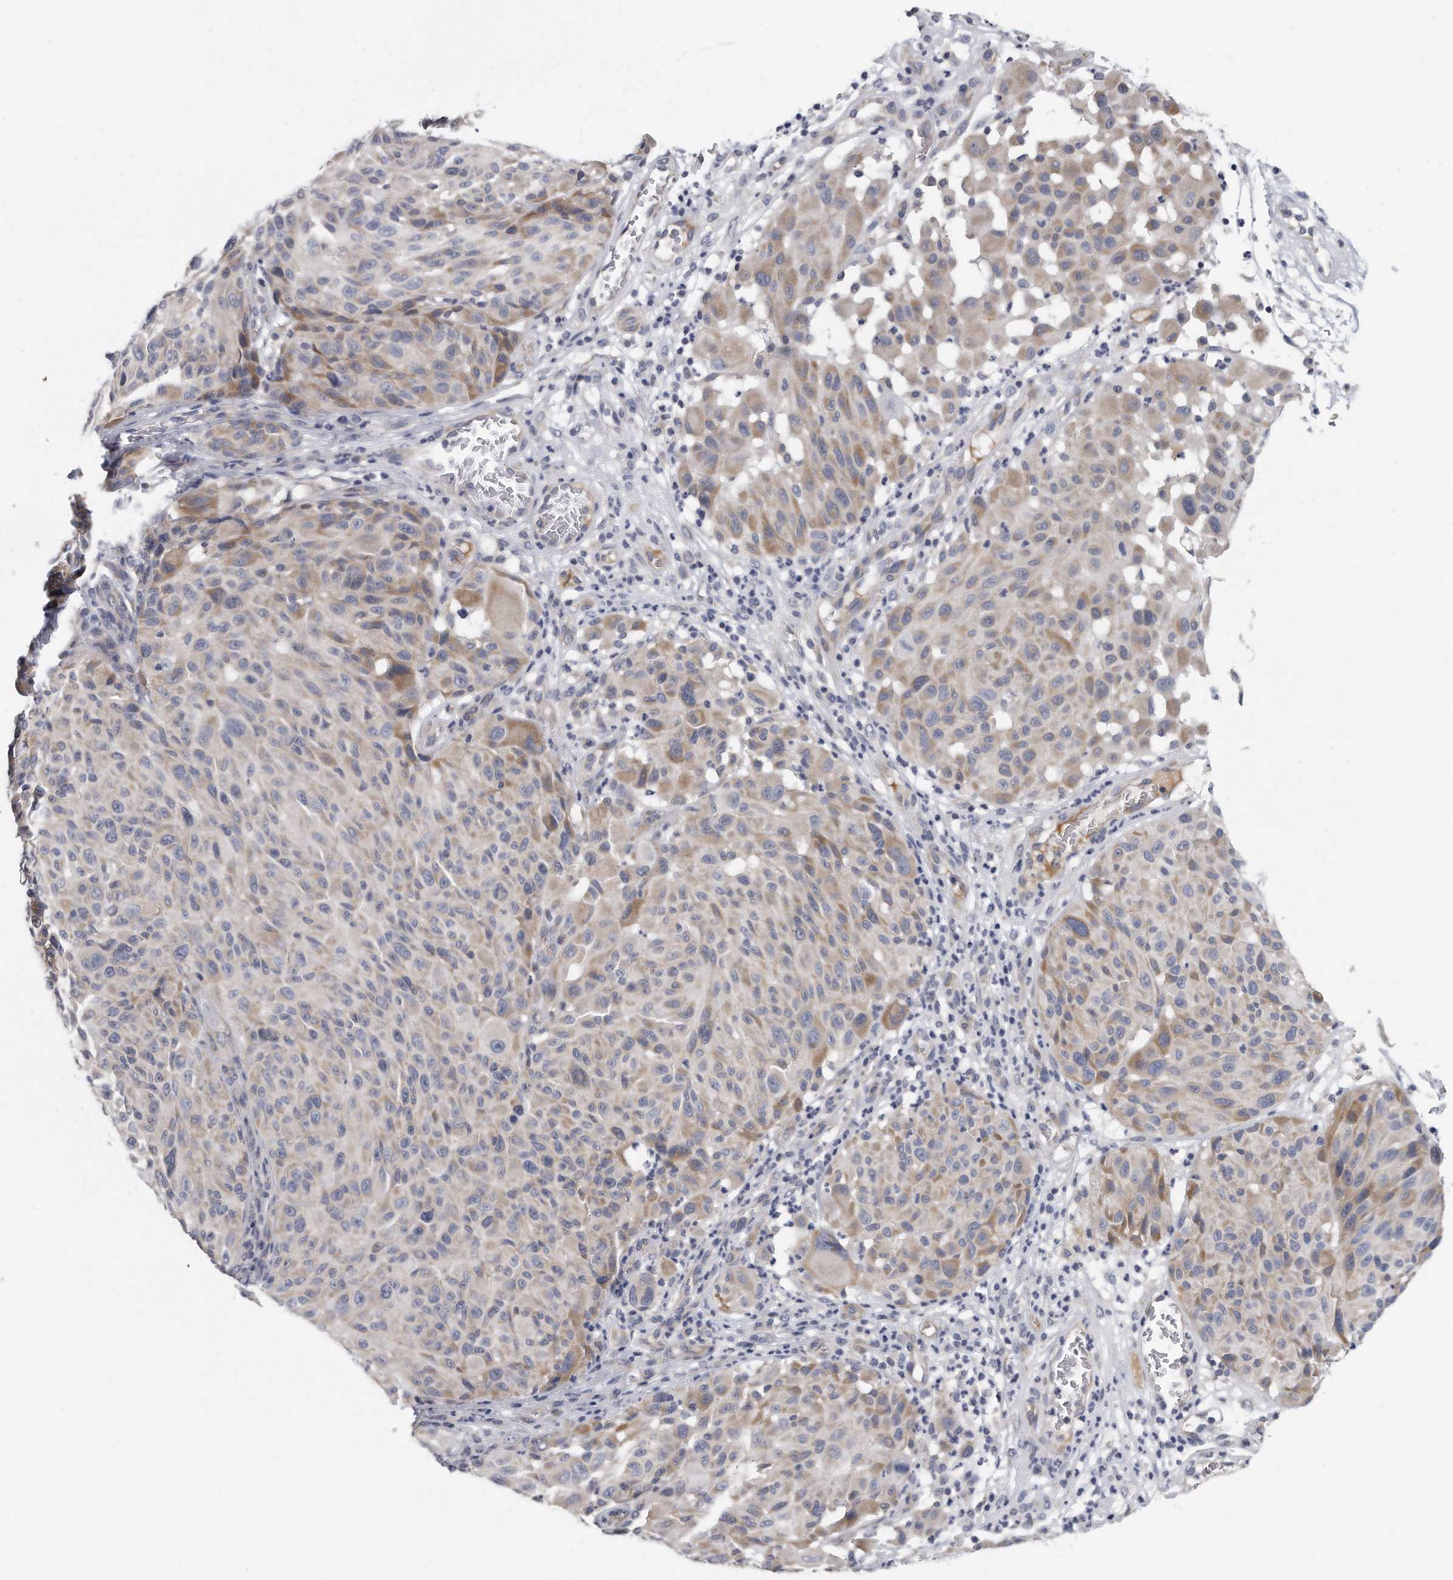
{"staining": {"intensity": "negative", "quantity": "none", "location": "none"}, "tissue": "melanoma", "cell_type": "Tumor cells", "image_type": "cancer", "snomed": [{"axis": "morphology", "description": "Malignant melanoma, NOS"}, {"axis": "topography", "description": "Skin"}], "caption": "The immunohistochemistry image has no significant expression in tumor cells of malignant melanoma tissue.", "gene": "PLEKHA6", "patient": {"sex": "male", "age": 83}}